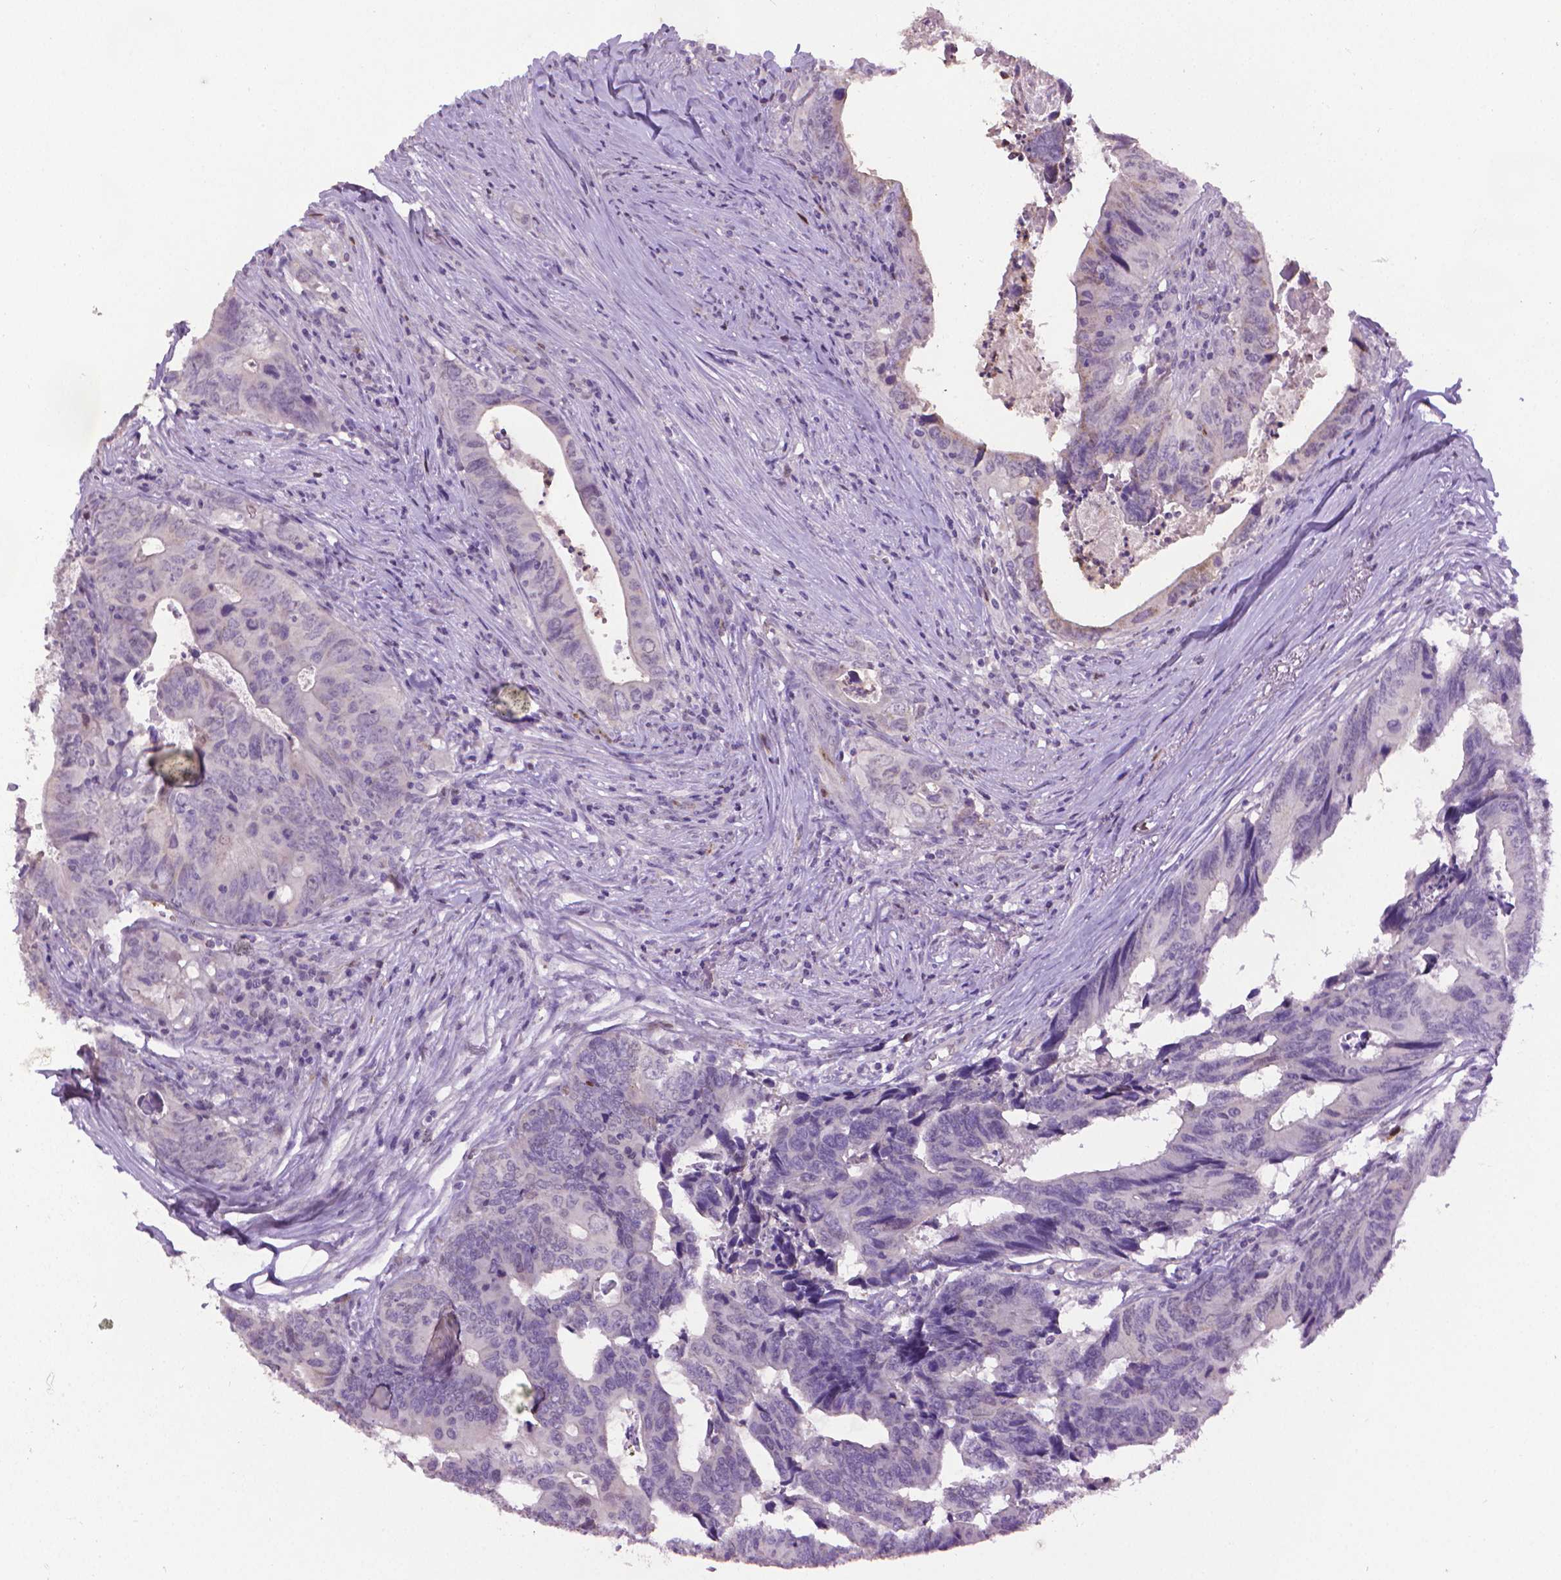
{"staining": {"intensity": "negative", "quantity": "none", "location": "none"}, "tissue": "colorectal cancer", "cell_type": "Tumor cells", "image_type": "cancer", "snomed": [{"axis": "morphology", "description": "Adenocarcinoma, NOS"}, {"axis": "topography", "description": "Colon"}], "caption": "DAB (3,3'-diaminobenzidine) immunohistochemical staining of colorectal cancer (adenocarcinoma) reveals no significant expression in tumor cells.", "gene": "CDKN2D", "patient": {"sex": "female", "age": 82}}